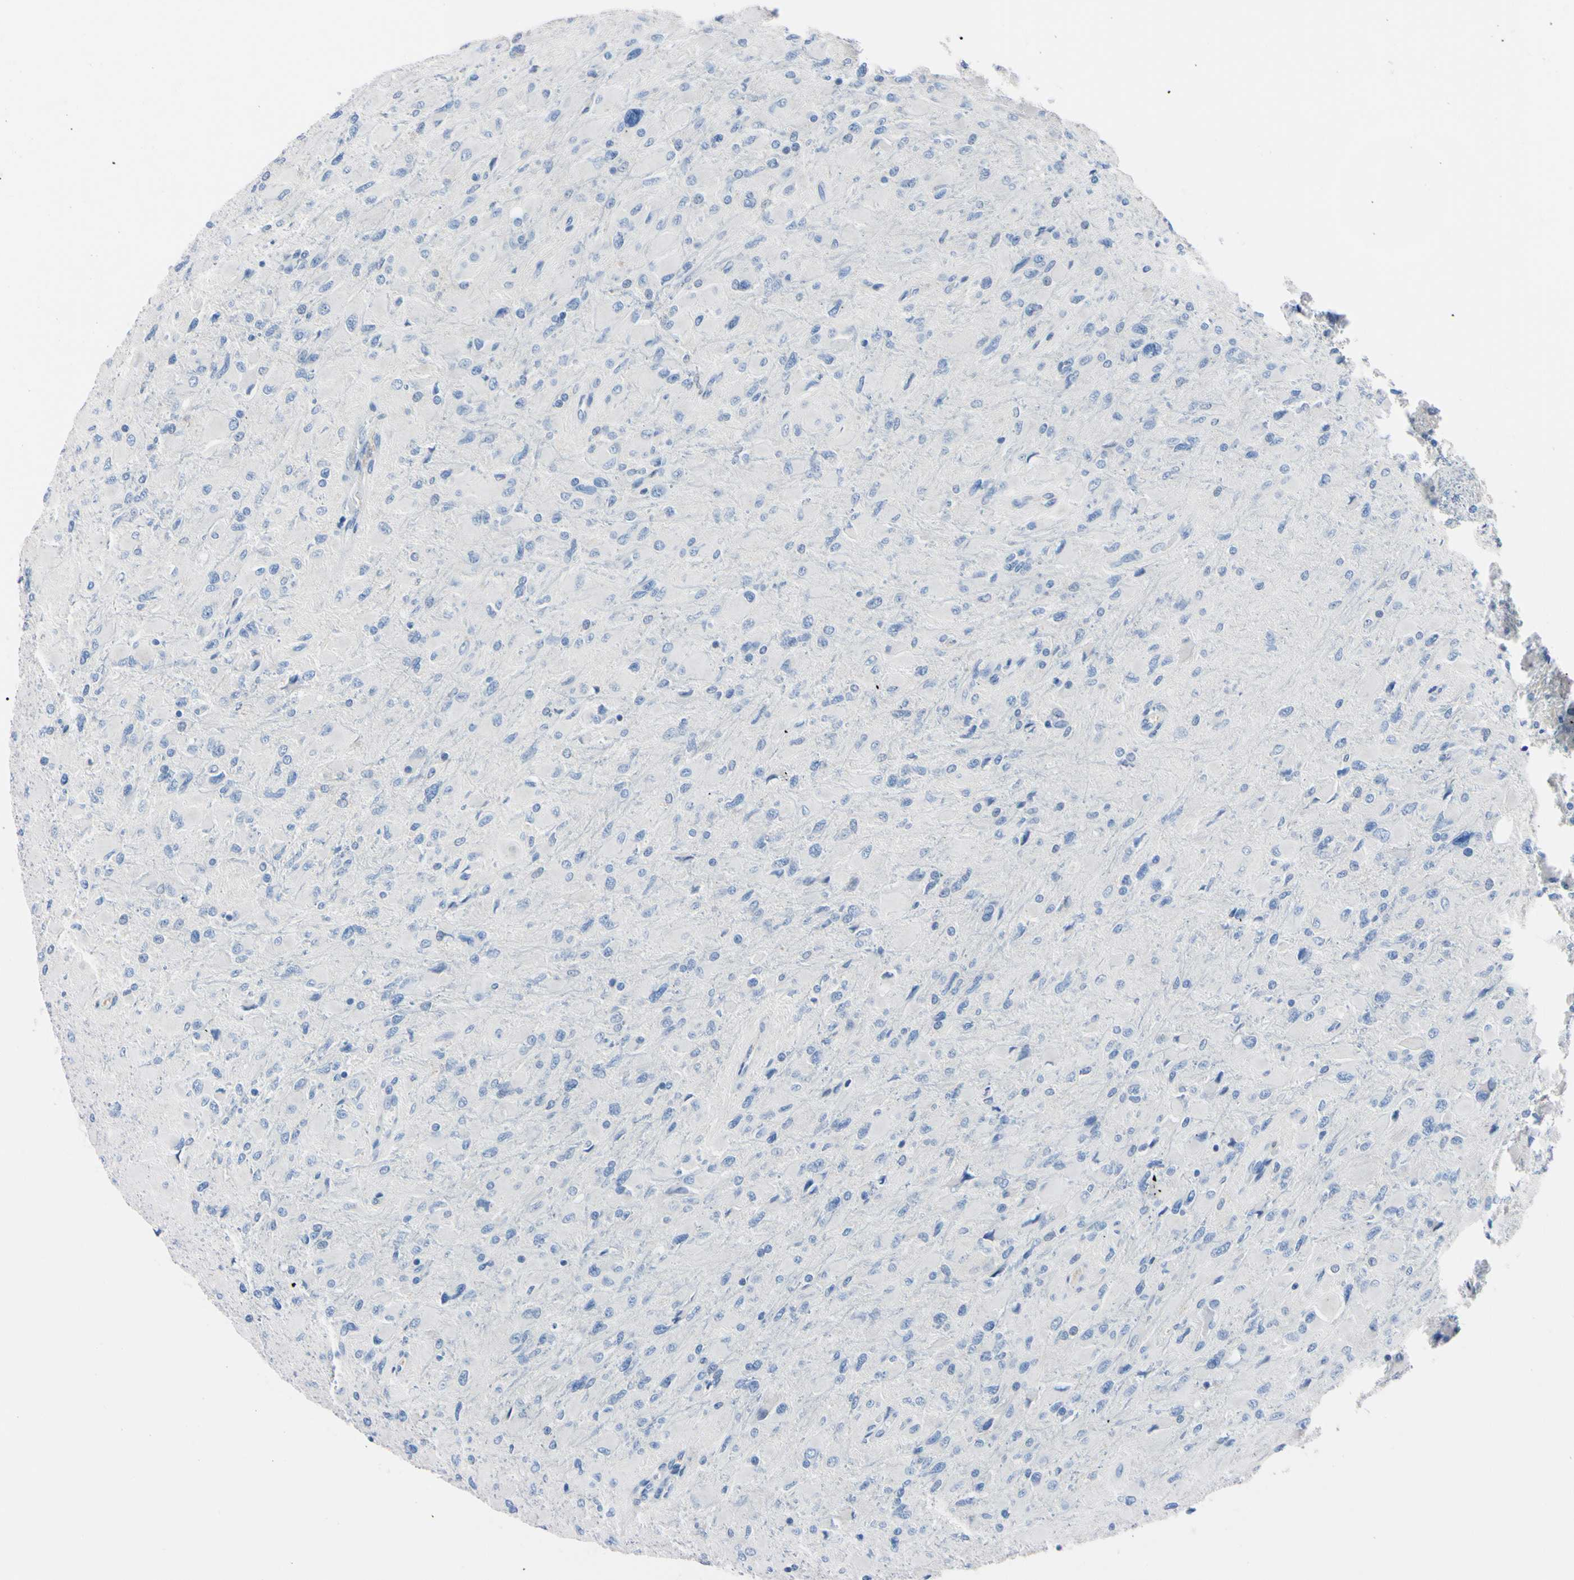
{"staining": {"intensity": "negative", "quantity": "none", "location": "none"}, "tissue": "glioma", "cell_type": "Tumor cells", "image_type": "cancer", "snomed": [{"axis": "morphology", "description": "Glioma, malignant, High grade"}, {"axis": "topography", "description": "Cerebral cortex"}], "caption": "A photomicrograph of human malignant high-grade glioma is negative for staining in tumor cells.", "gene": "NCF4", "patient": {"sex": "female", "age": 36}}